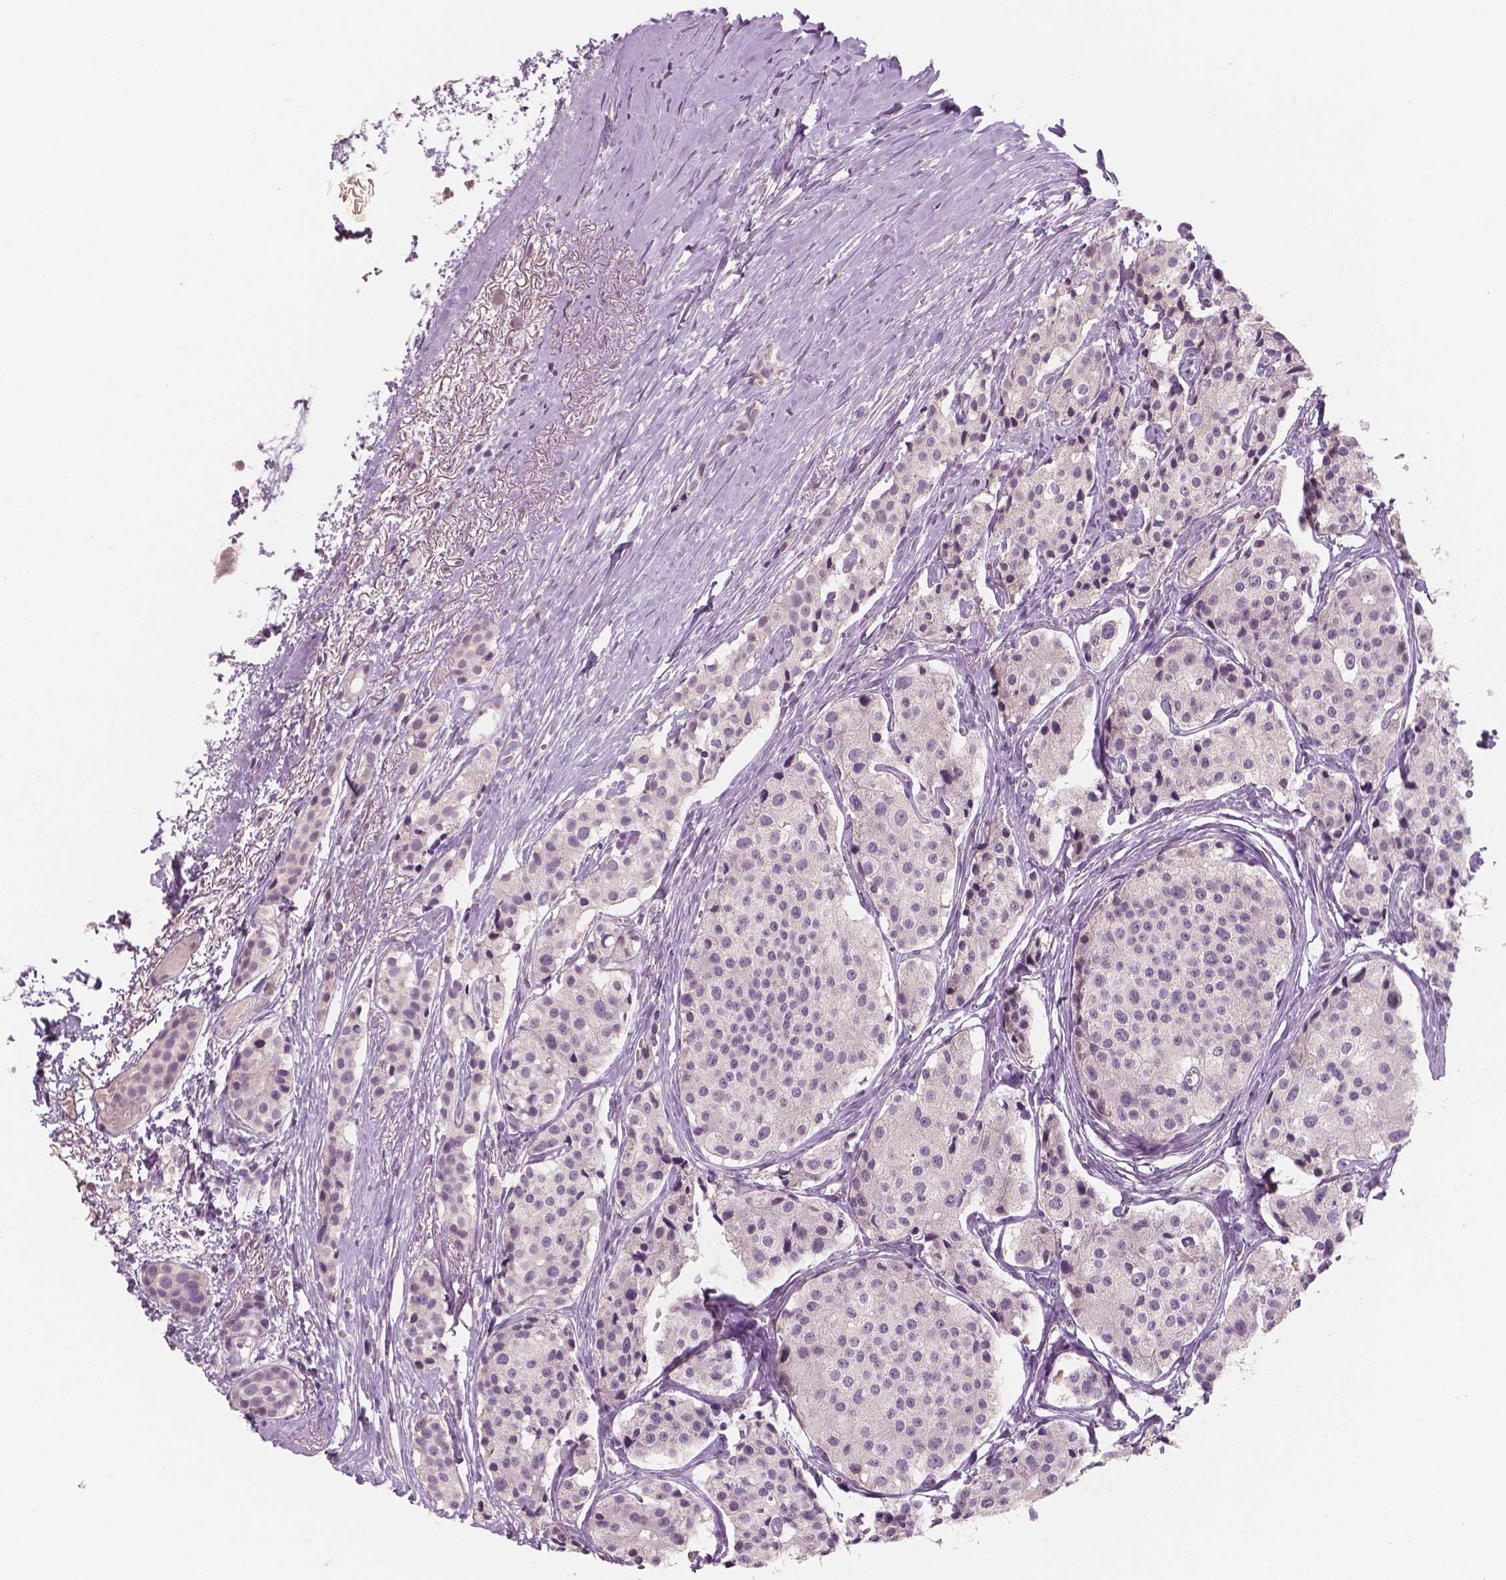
{"staining": {"intensity": "negative", "quantity": "none", "location": "none"}, "tissue": "carcinoid", "cell_type": "Tumor cells", "image_type": "cancer", "snomed": [{"axis": "morphology", "description": "Carcinoid, malignant, NOS"}, {"axis": "topography", "description": "Small intestine"}], "caption": "IHC micrograph of neoplastic tissue: malignant carcinoid stained with DAB reveals no significant protein positivity in tumor cells. Brightfield microscopy of immunohistochemistry stained with DAB (brown) and hematoxylin (blue), captured at high magnification.", "gene": "RNASE7", "patient": {"sex": "female", "age": 65}}